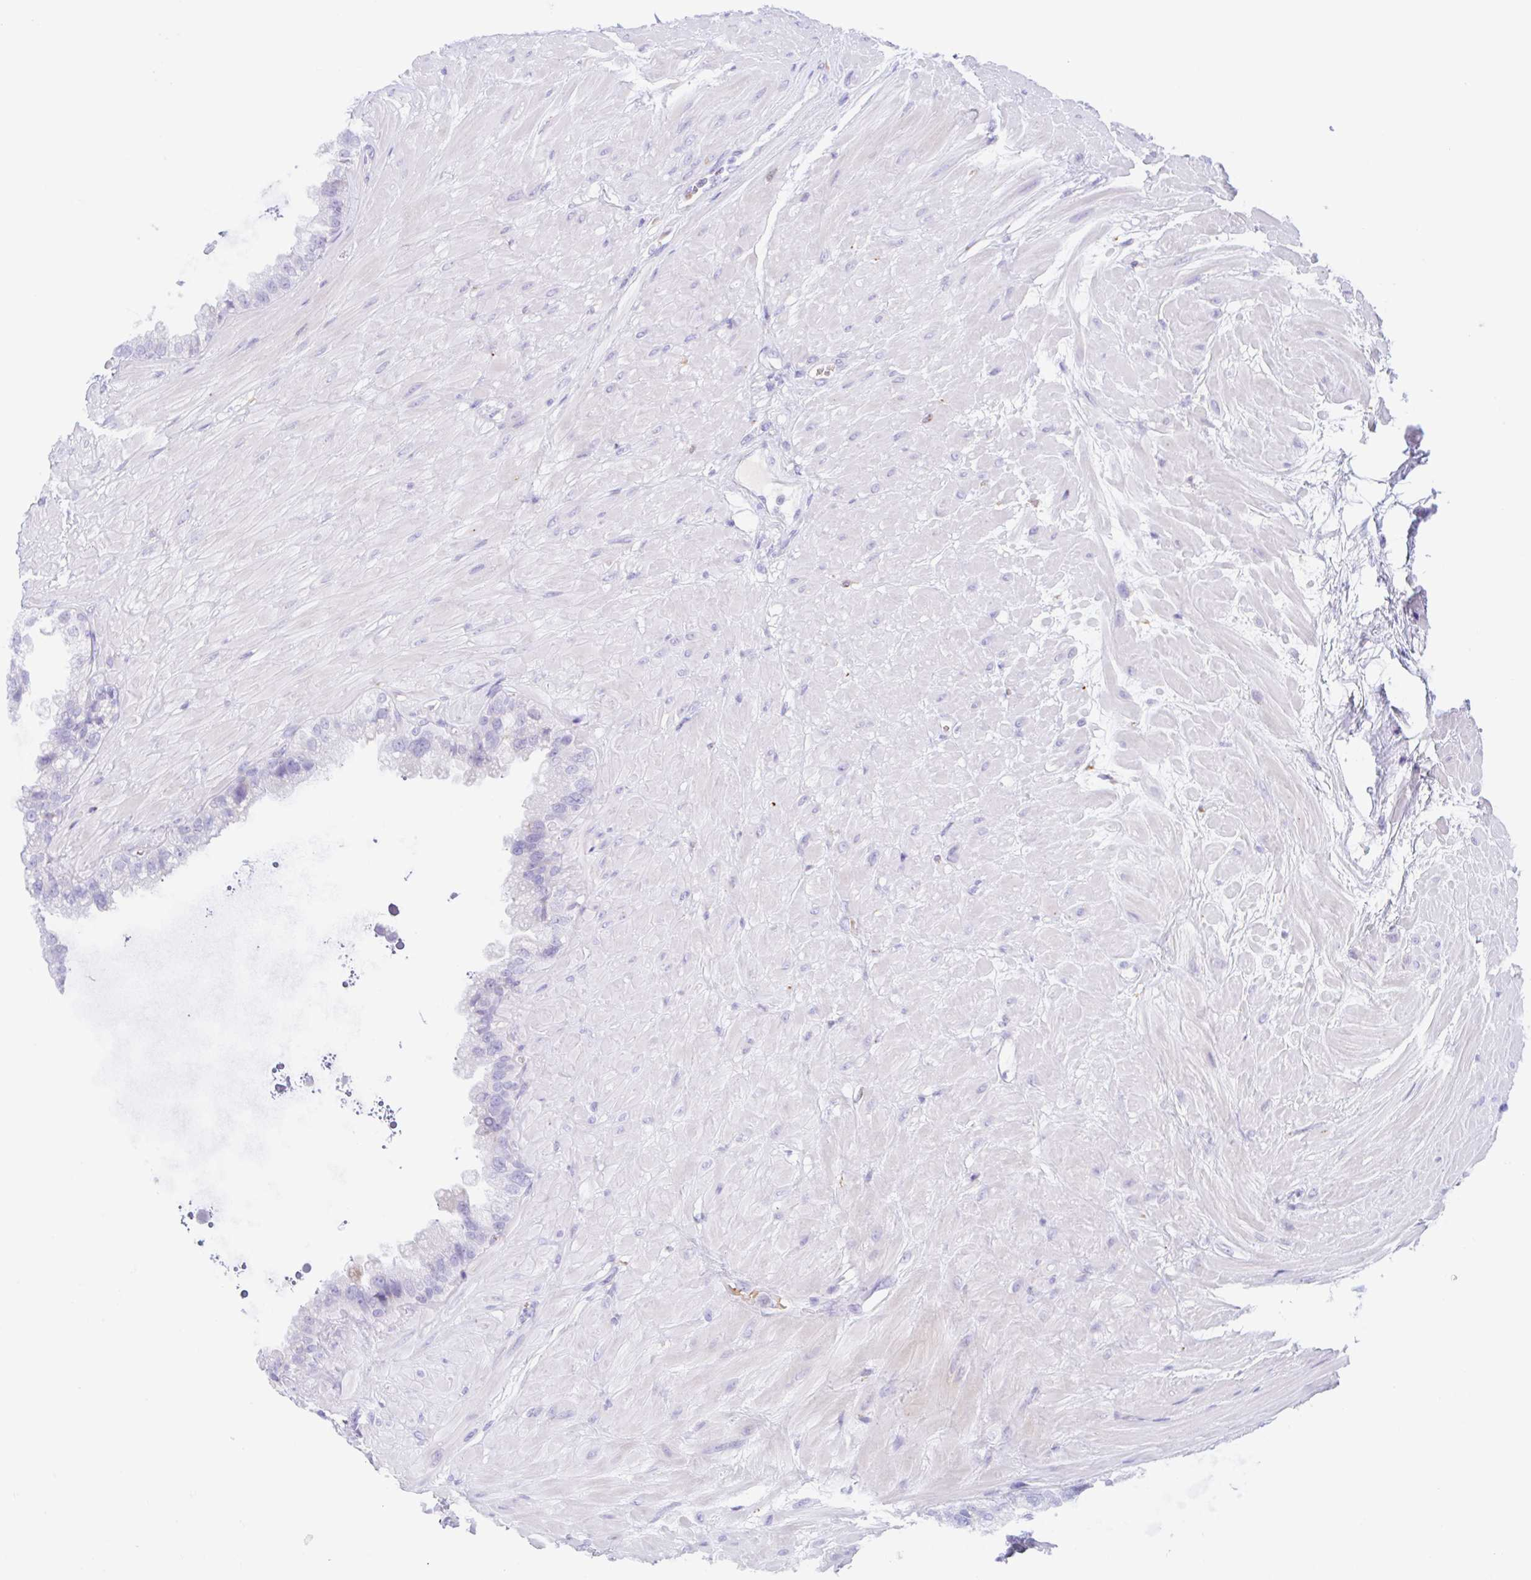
{"staining": {"intensity": "negative", "quantity": "none", "location": "none"}, "tissue": "seminal vesicle", "cell_type": "Glandular cells", "image_type": "normal", "snomed": [{"axis": "morphology", "description": "Normal tissue, NOS"}, {"axis": "topography", "description": "Seminal veicle"}, {"axis": "topography", "description": "Peripheral nerve tissue"}], "caption": "This is a image of immunohistochemistry staining of unremarkable seminal vesicle, which shows no staining in glandular cells.", "gene": "ANKRD9", "patient": {"sex": "male", "age": 76}}